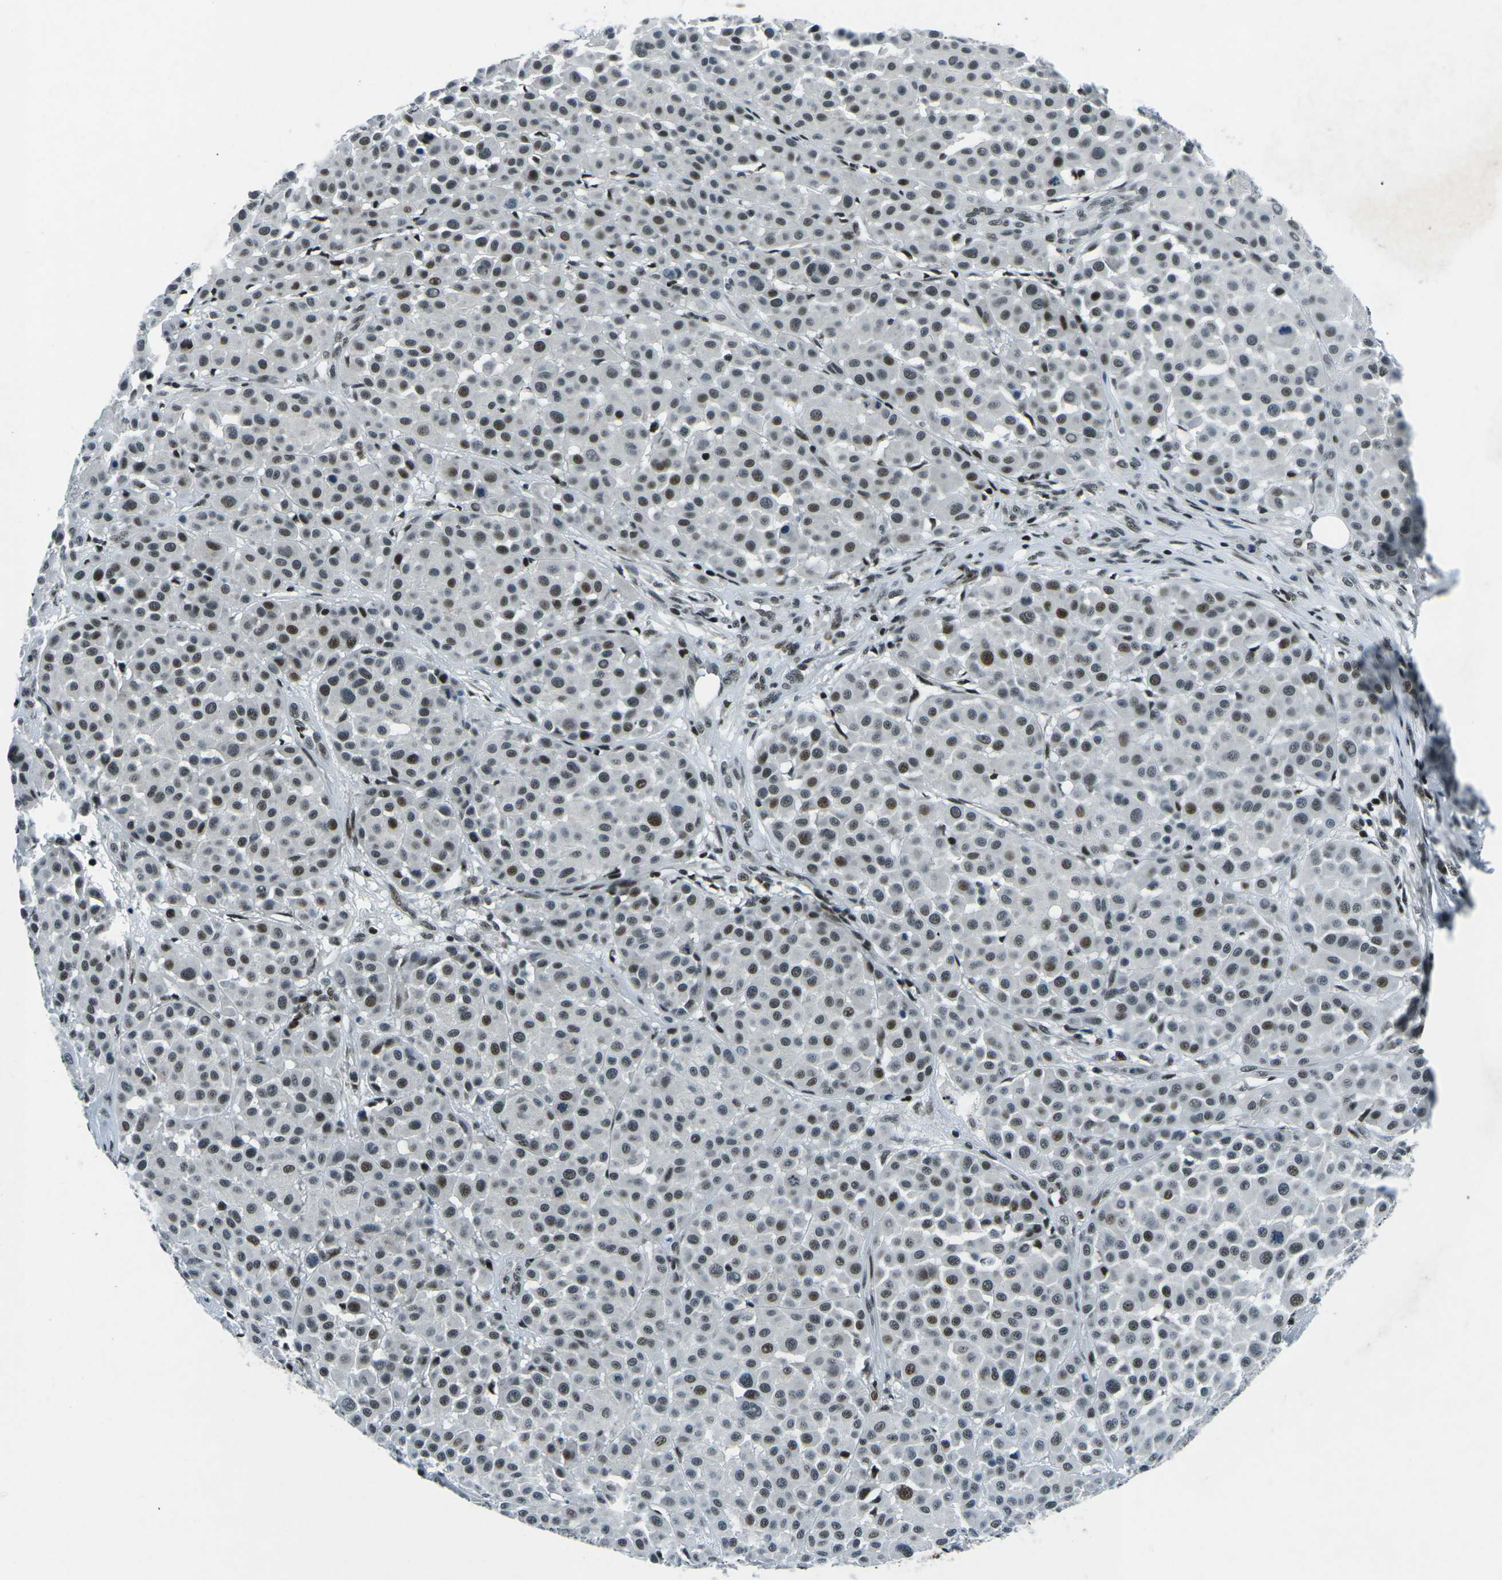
{"staining": {"intensity": "moderate", "quantity": "25%-75%", "location": "nuclear"}, "tissue": "melanoma", "cell_type": "Tumor cells", "image_type": "cancer", "snomed": [{"axis": "morphology", "description": "Malignant melanoma, Metastatic site"}, {"axis": "topography", "description": "Soft tissue"}], "caption": "The image exhibits immunohistochemical staining of malignant melanoma (metastatic site). There is moderate nuclear expression is identified in approximately 25%-75% of tumor cells.", "gene": "RBL2", "patient": {"sex": "male", "age": 41}}